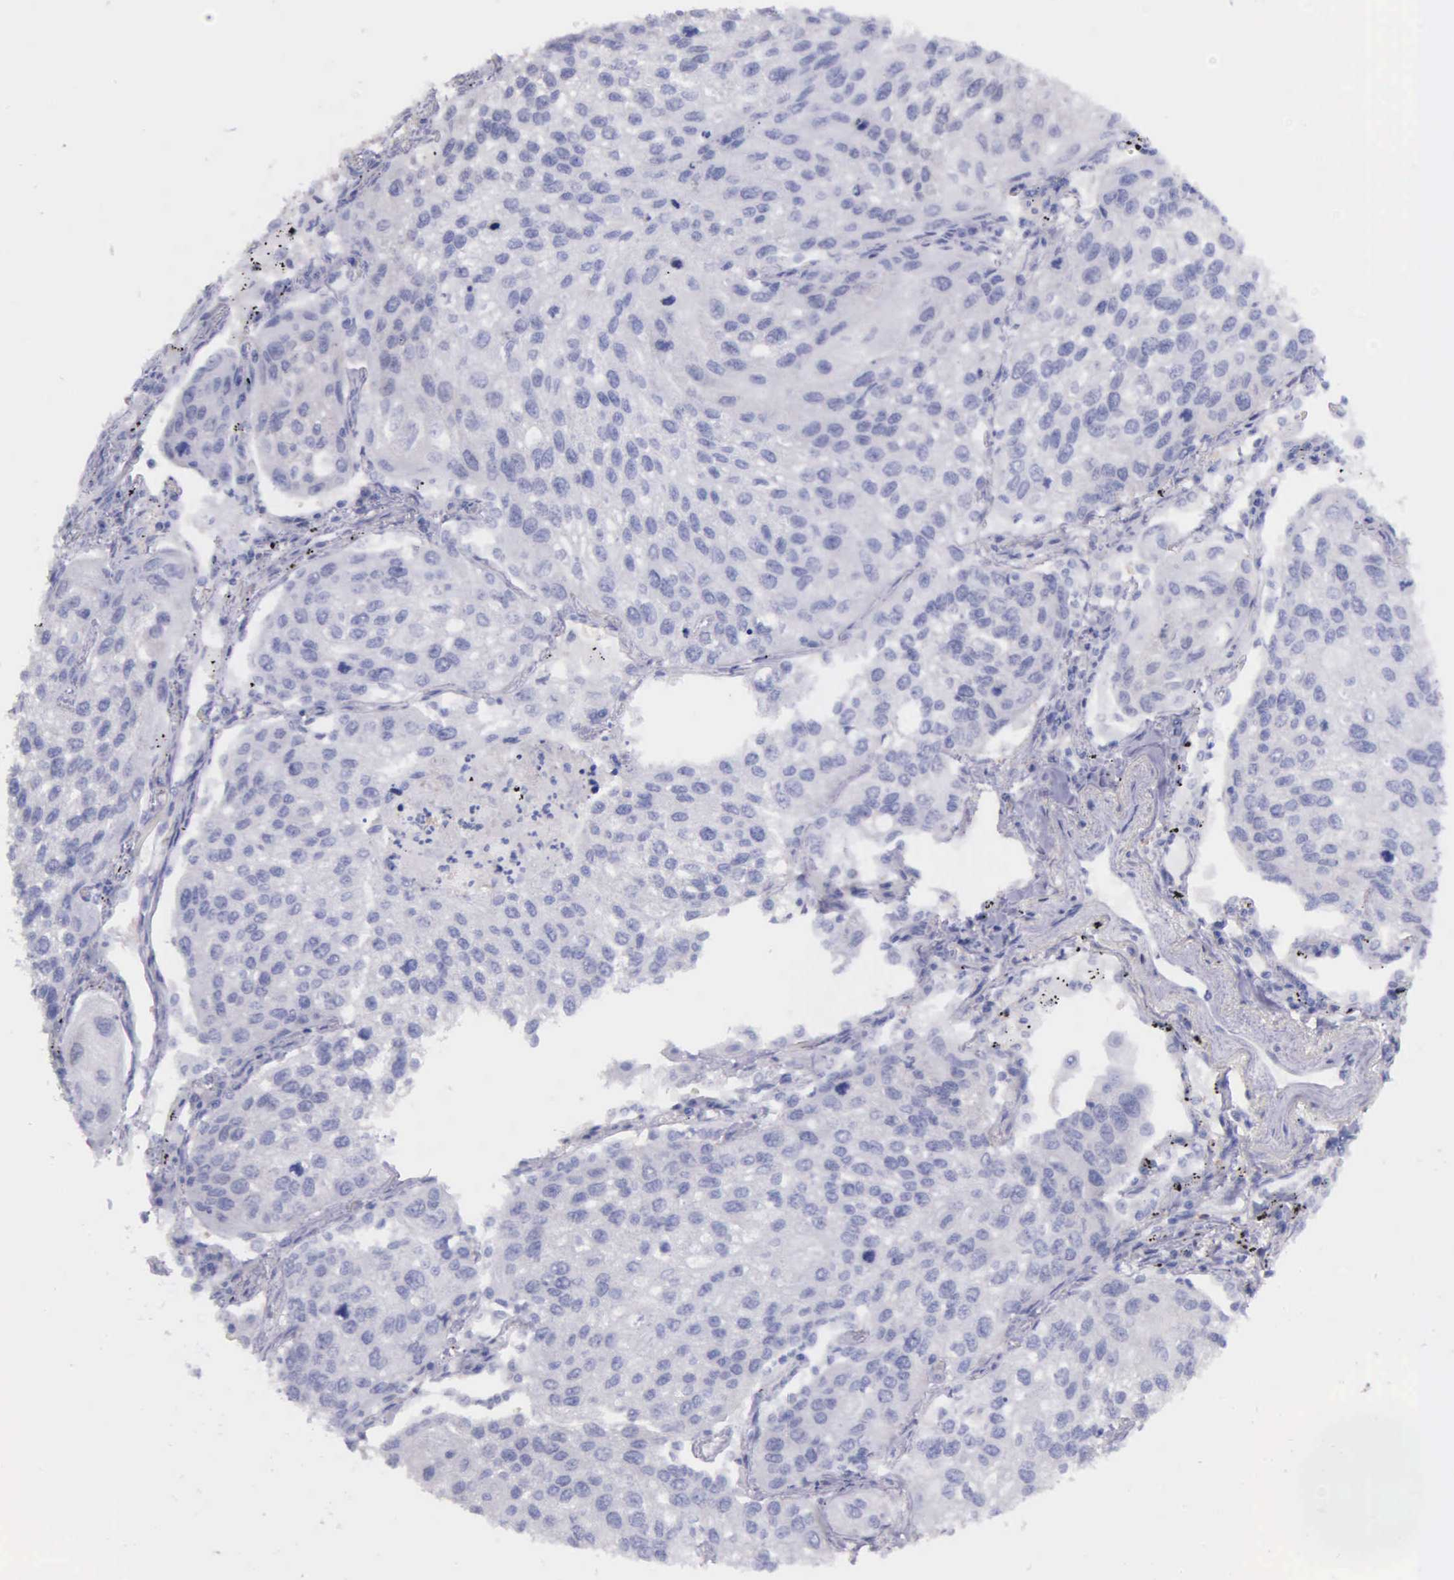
{"staining": {"intensity": "negative", "quantity": "none", "location": "none"}, "tissue": "lung cancer", "cell_type": "Tumor cells", "image_type": "cancer", "snomed": [{"axis": "morphology", "description": "Squamous cell carcinoma, NOS"}, {"axis": "topography", "description": "Lung"}], "caption": "An image of squamous cell carcinoma (lung) stained for a protein displays no brown staining in tumor cells. Nuclei are stained in blue.", "gene": "GSTT2", "patient": {"sex": "male", "age": 75}}